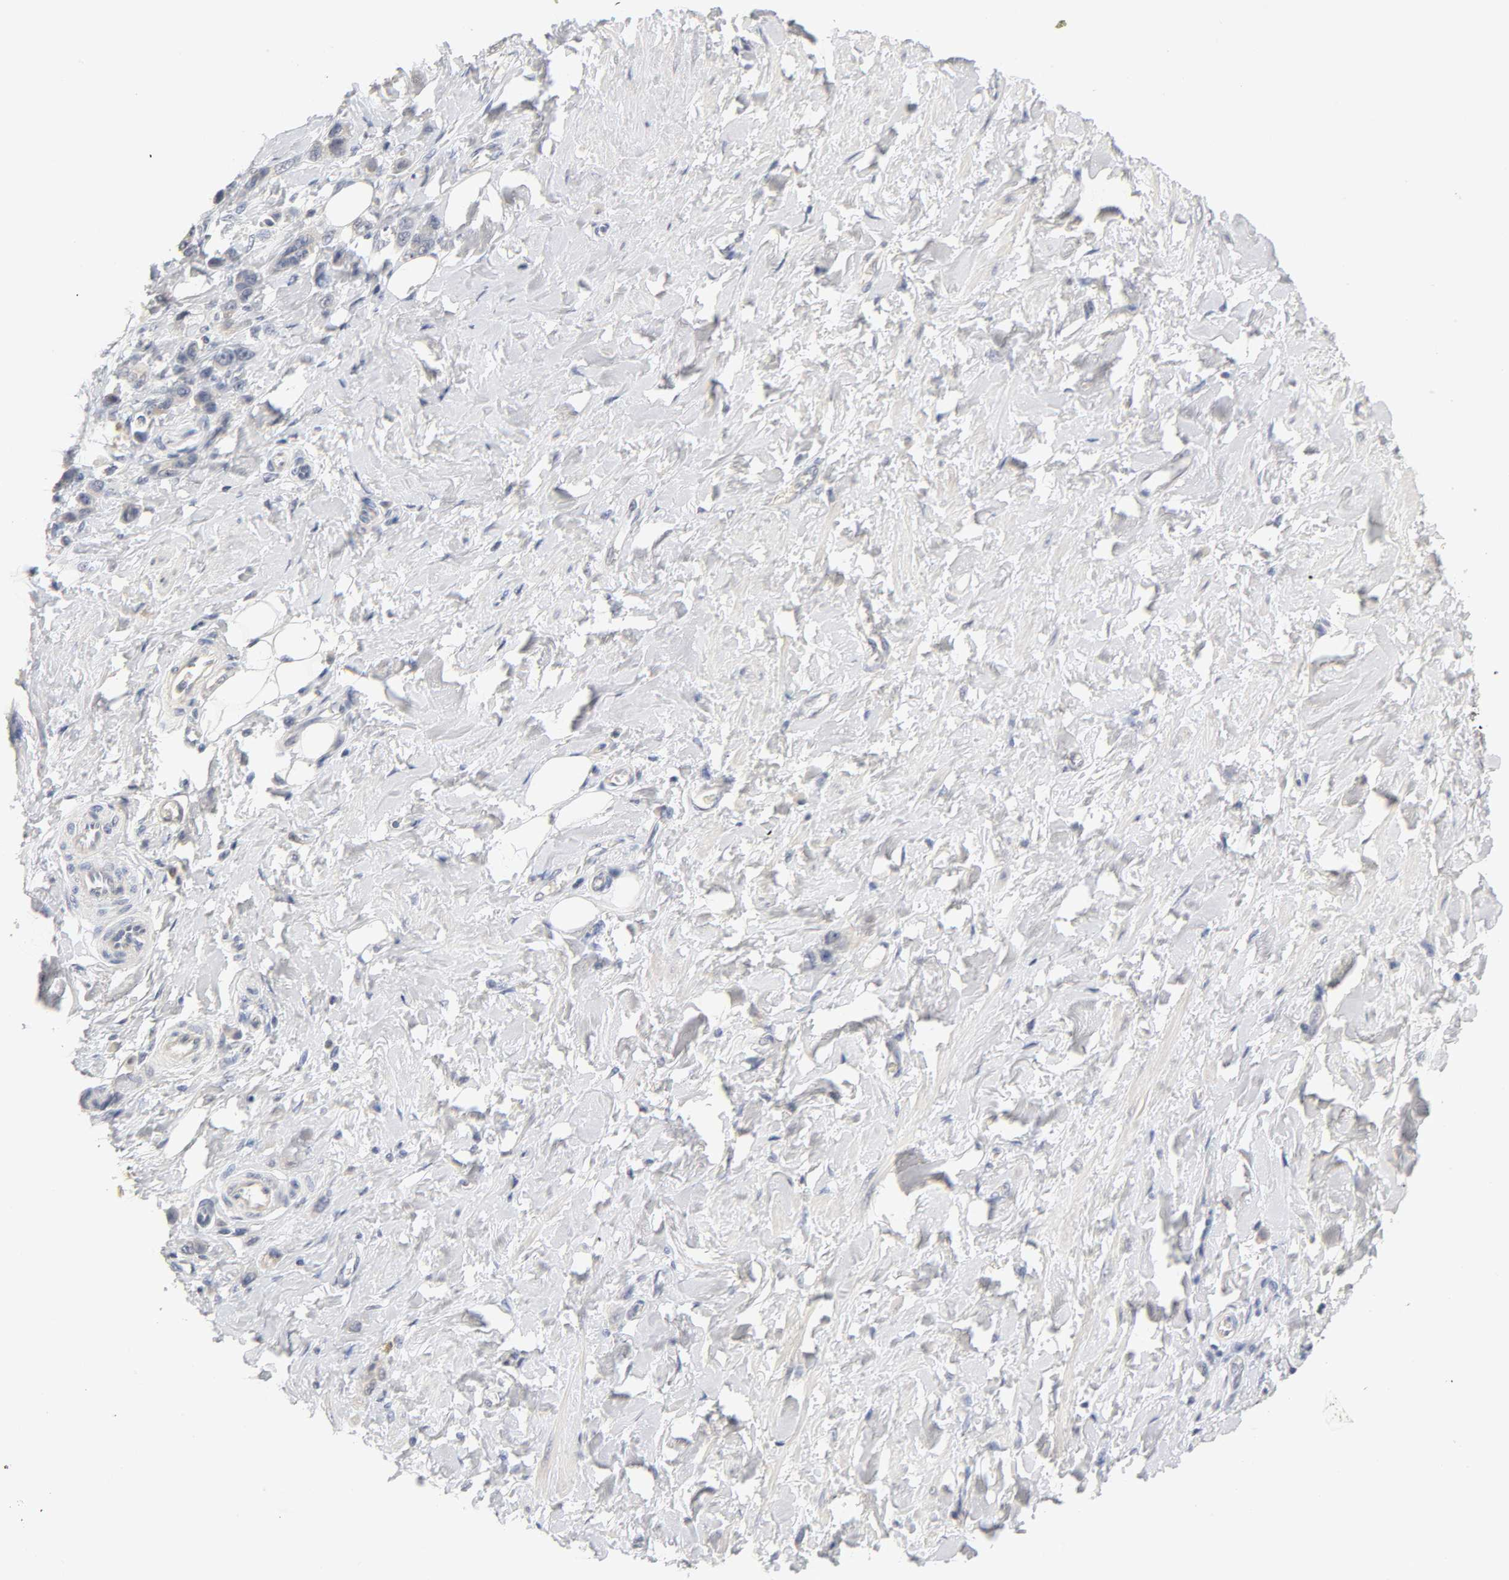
{"staining": {"intensity": "negative", "quantity": "none", "location": "none"}, "tissue": "stomach cancer", "cell_type": "Tumor cells", "image_type": "cancer", "snomed": [{"axis": "morphology", "description": "Adenocarcinoma, NOS"}, {"axis": "topography", "description": "Stomach"}], "caption": "An image of human stomach adenocarcinoma is negative for staining in tumor cells.", "gene": "OVOL1", "patient": {"sex": "male", "age": 82}}